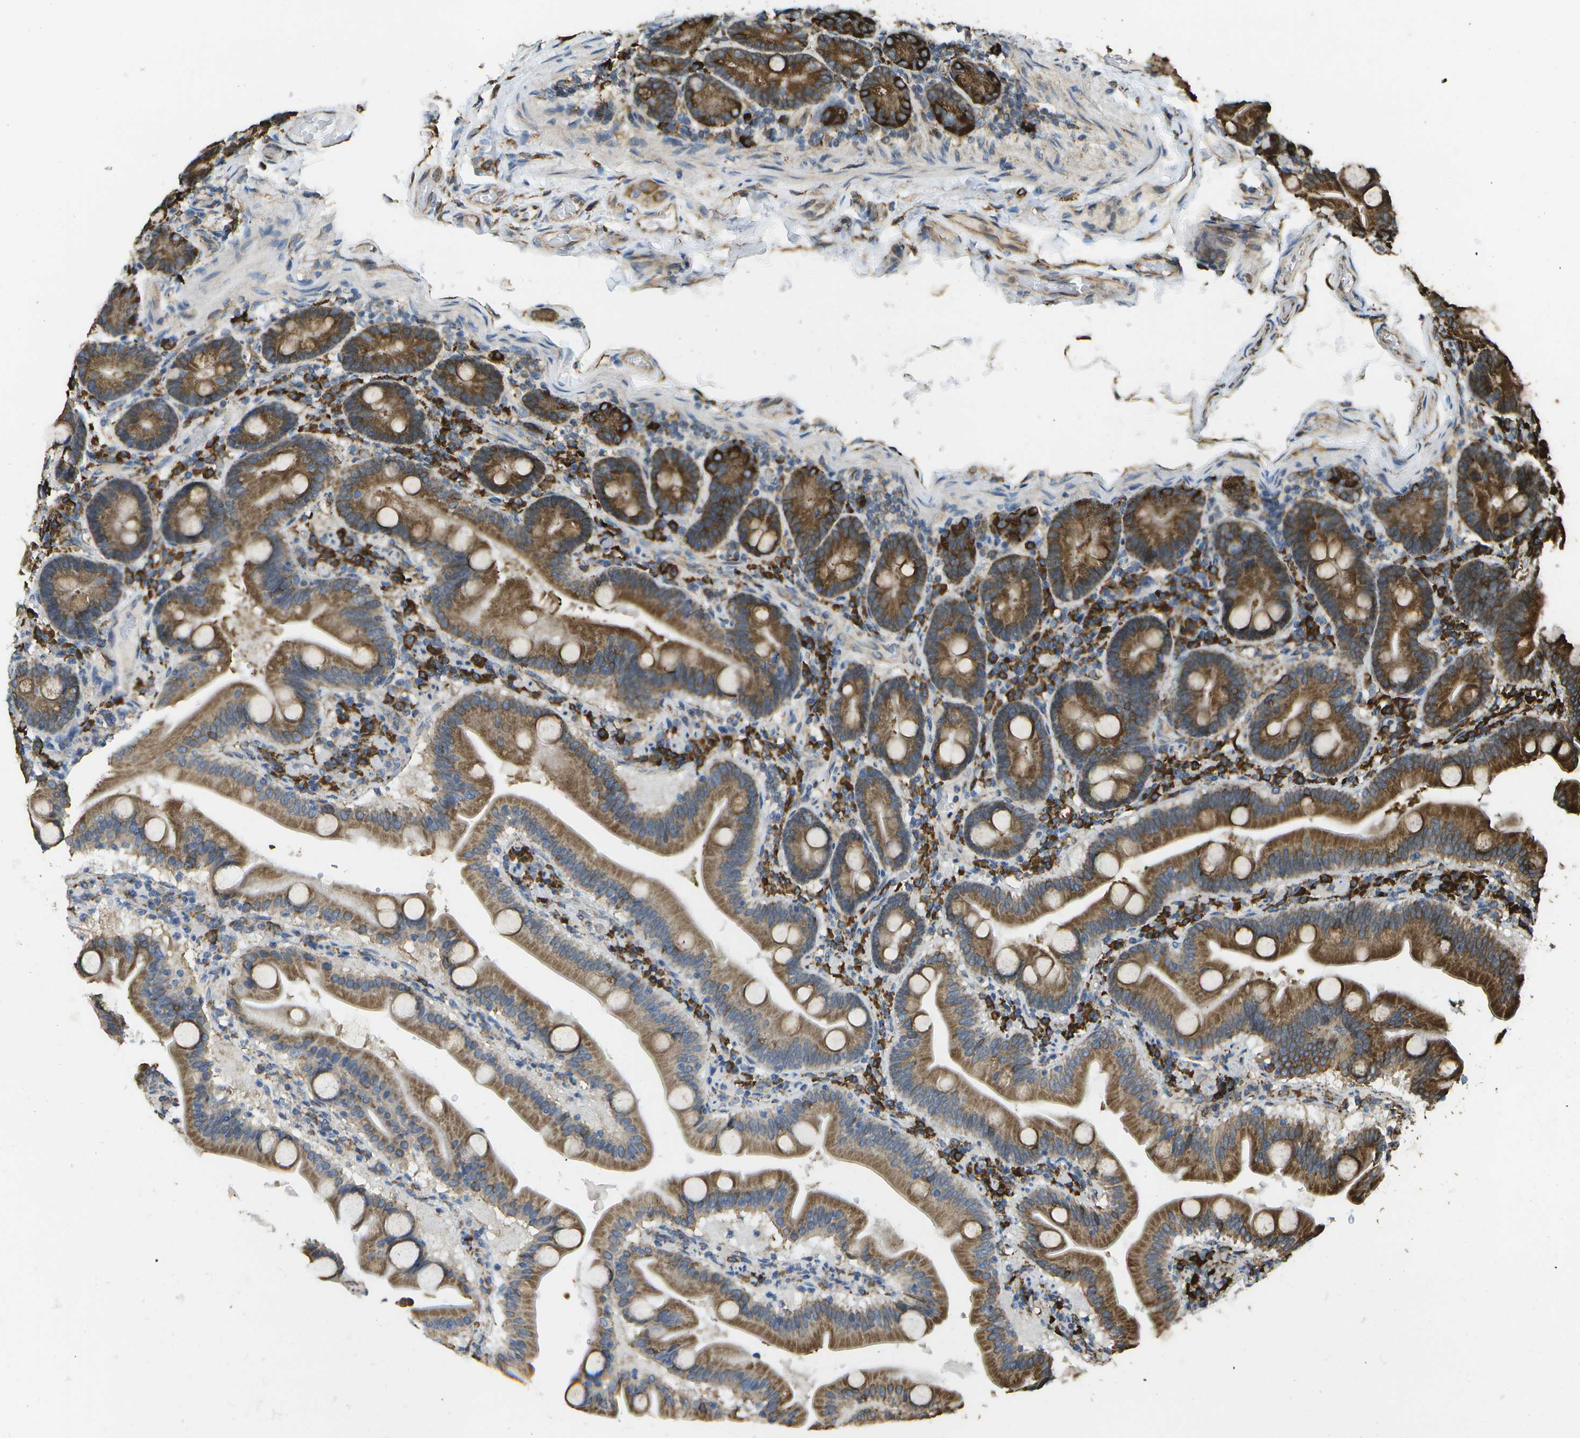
{"staining": {"intensity": "strong", "quantity": ">75%", "location": "cytoplasmic/membranous"}, "tissue": "duodenum", "cell_type": "Glandular cells", "image_type": "normal", "snomed": [{"axis": "morphology", "description": "Normal tissue, NOS"}, {"axis": "topography", "description": "Duodenum"}], "caption": "Immunohistochemical staining of unremarkable human duodenum displays >75% levels of strong cytoplasmic/membranous protein staining in approximately >75% of glandular cells.", "gene": "PDIA4", "patient": {"sex": "male", "age": 54}}